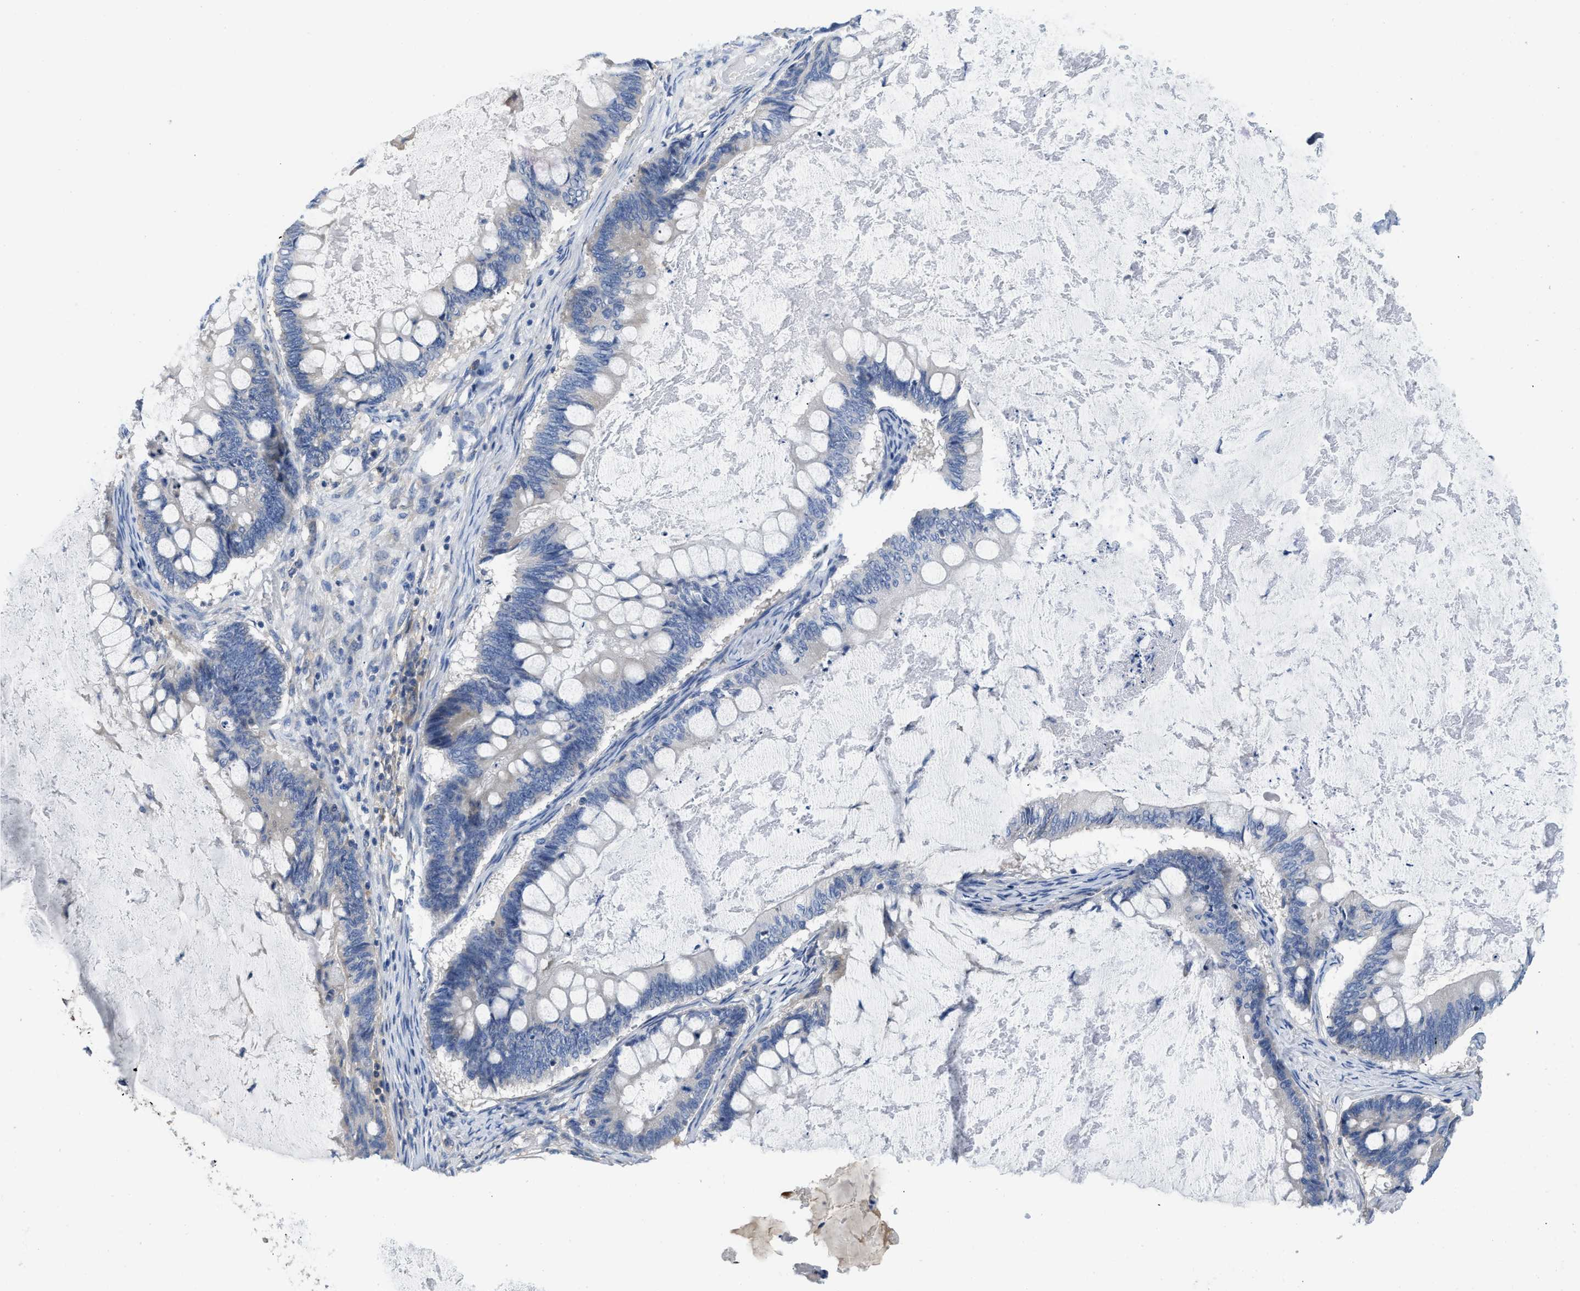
{"staining": {"intensity": "negative", "quantity": "none", "location": "none"}, "tissue": "ovarian cancer", "cell_type": "Tumor cells", "image_type": "cancer", "snomed": [{"axis": "morphology", "description": "Cystadenocarcinoma, mucinous, NOS"}, {"axis": "topography", "description": "Ovary"}], "caption": "Protein analysis of mucinous cystadenocarcinoma (ovarian) displays no significant expression in tumor cells.", "gene": "C1S", "patient": {"sex": "female", "age": 61}}